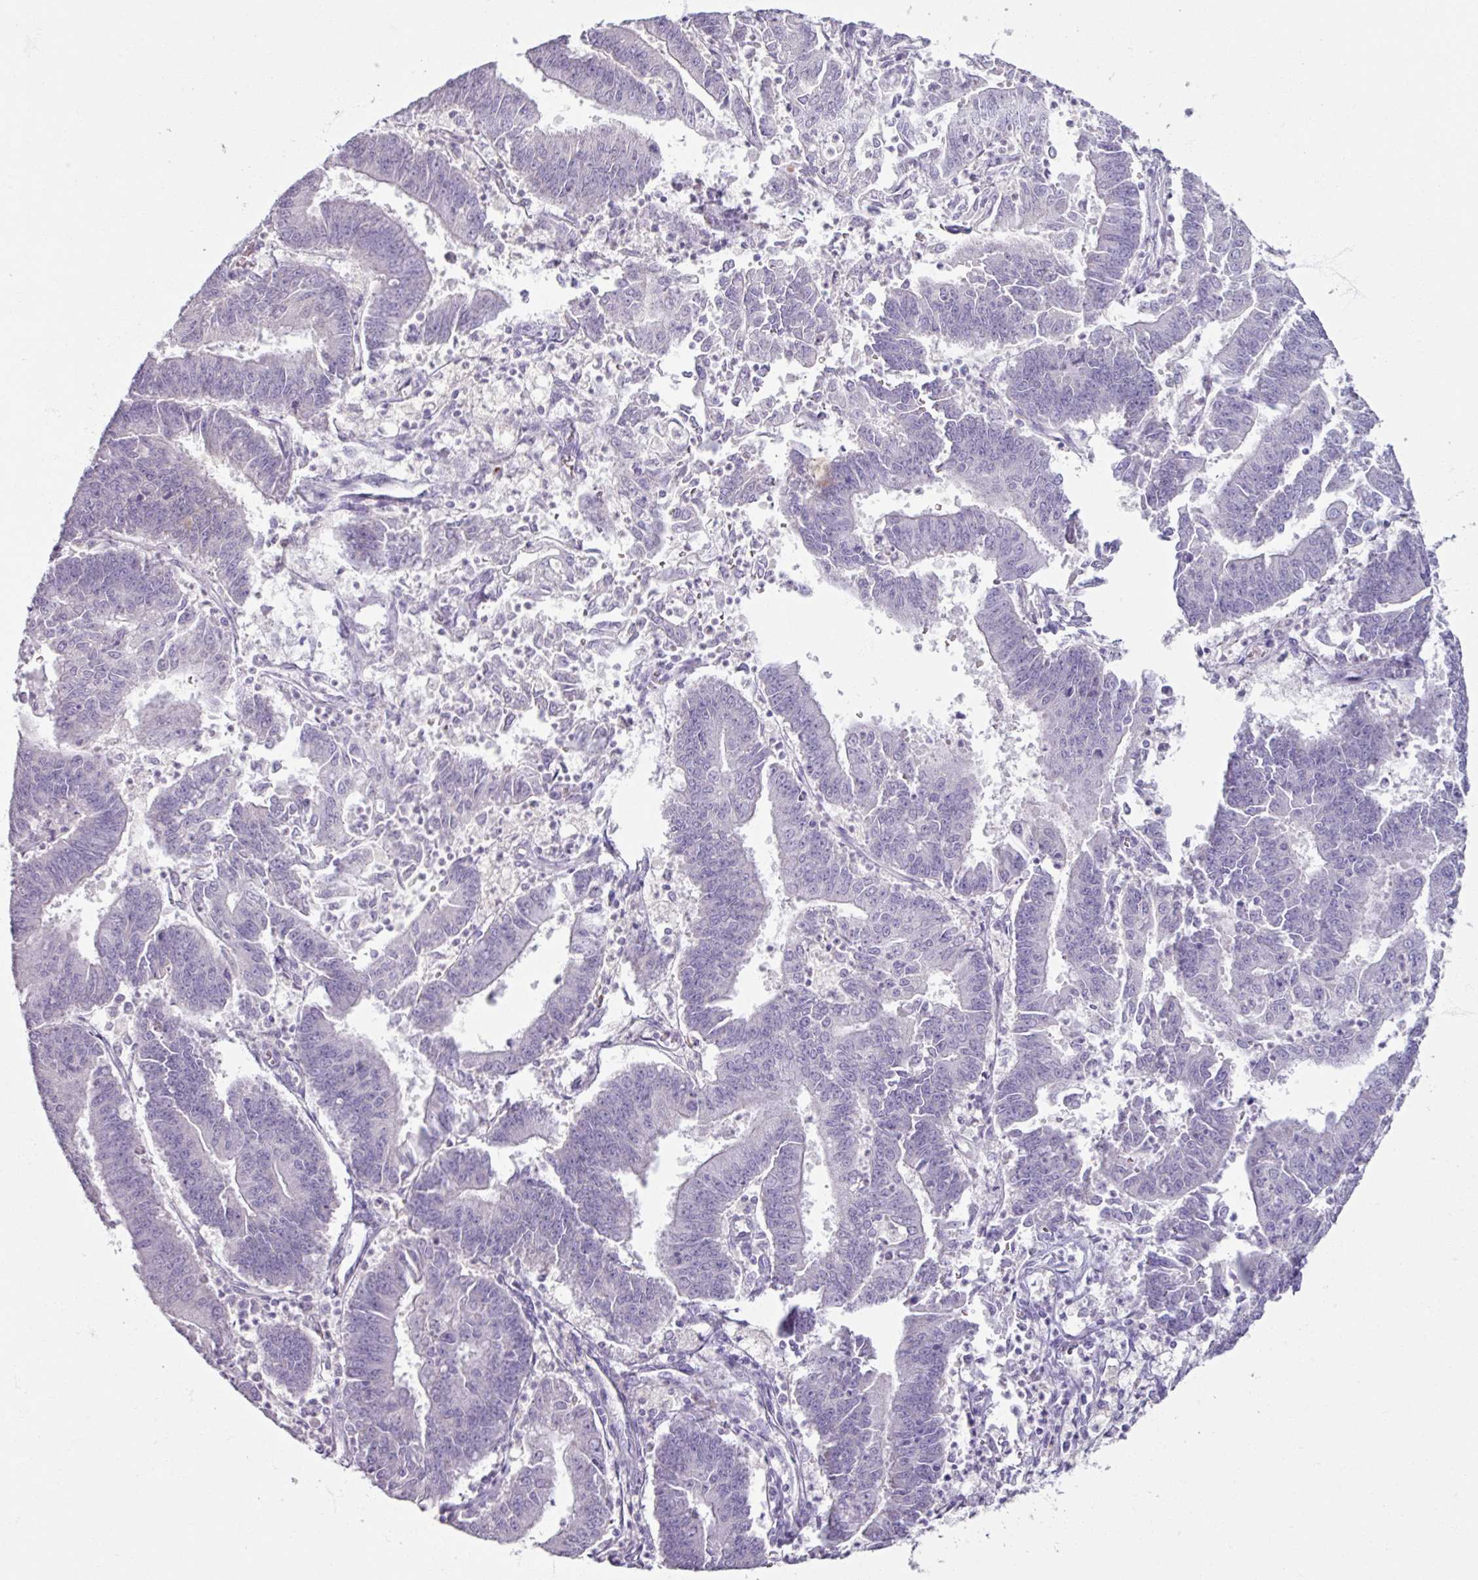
{"staining": {"intensity": "negative", "quantity": "none", "location": "none"}, "tissue": "endometrial cancer", "cell_type": "Tumor cells", "image_type": "cancer", "snomed": [{"axis": "morphology", "description": "Adenocarcinoma, NOS"}, {"axis": "topography", "description": "Endometrium"}], "caption": "There is no significant positivity in tumor cells of adenocarcinoma (endometrial). The staining was performed using DAB to visualize the protein expression in brown, while the nuclei were stained in blue with hematoxylin (Magnification: 20x).", "gene": "SLC27A5", "patient": {"sex": "female", "age": 73}}